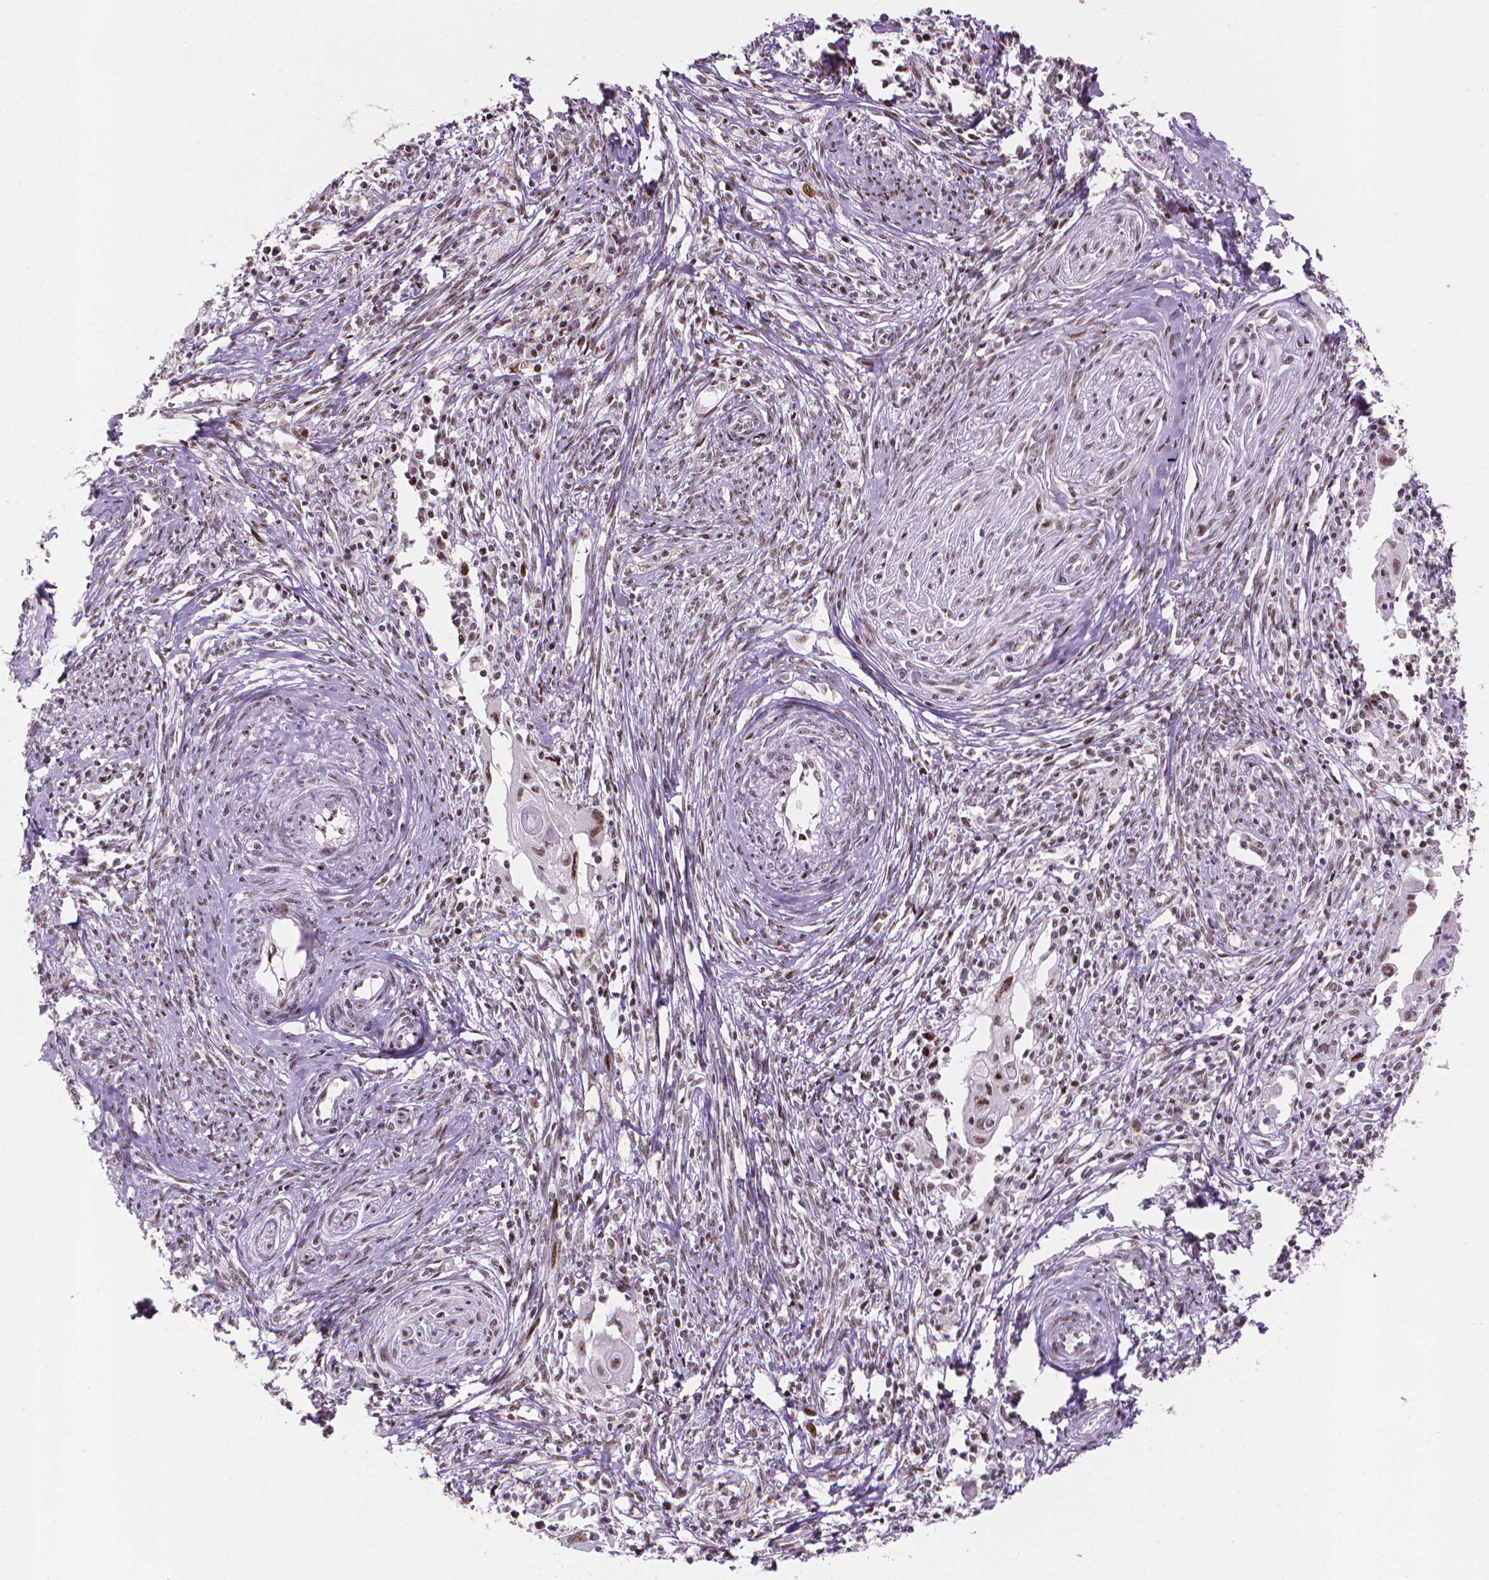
{"staining": {"intensity": "moderate", "quantity": ">75%", "location": "nuclear"}, "tissue": "cervical cancer", "cell_type": "Tumor cells", "image_type": "cancer", "snomed": [{"axis": "morphology", "description": "Squamous cell carcinoma, NOS"}, {"axis": "topography", "description": "Cervix"}], "caption": "The photomicrograph reveals staining of cervical cancer, revealing moderate nuclear protein positivity (brown color) within tumor cells.", "gene": "HES7", "patient": {"sex": "female", "age": 30}}